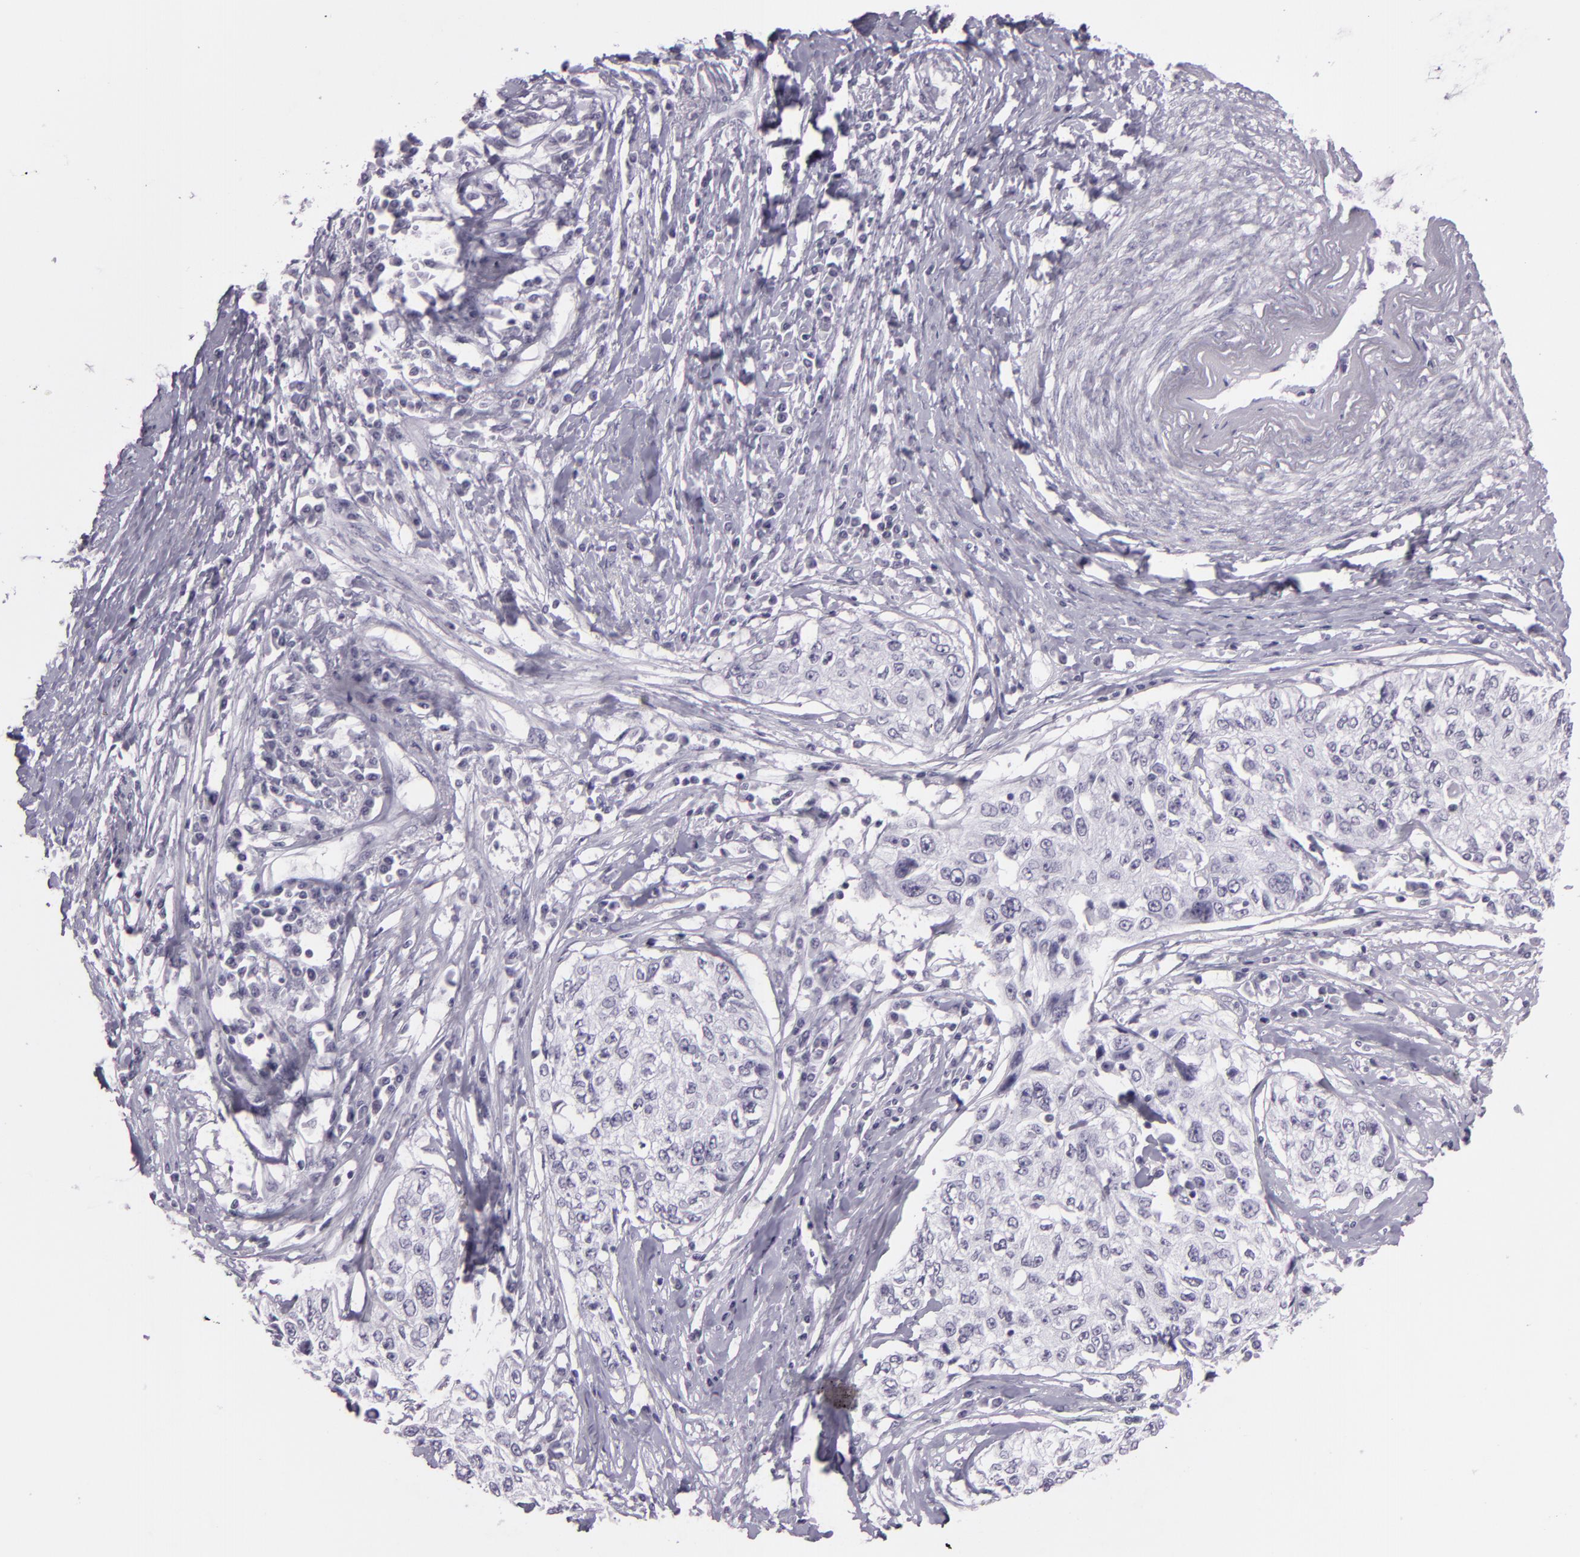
{"staining": {"intensity": "negative", "quantity": "none", "location": "none"}, "tissue": "cervical cancer", "cell_type": "Tumor cells", "image_type": "cancer", "snomed": [{"axis": "morphology", "description": "Squamous cell carcinoma, NOS"}, {"axis": "topography", "description": "Cervix"}], "caption": "IHC micrograph of cervical squamous cell carcinoma stained for a protein (brown), which shows no expression in tumor cells.", "gene": "MCM3", "patient": {"sex": "female", "age": 57}}